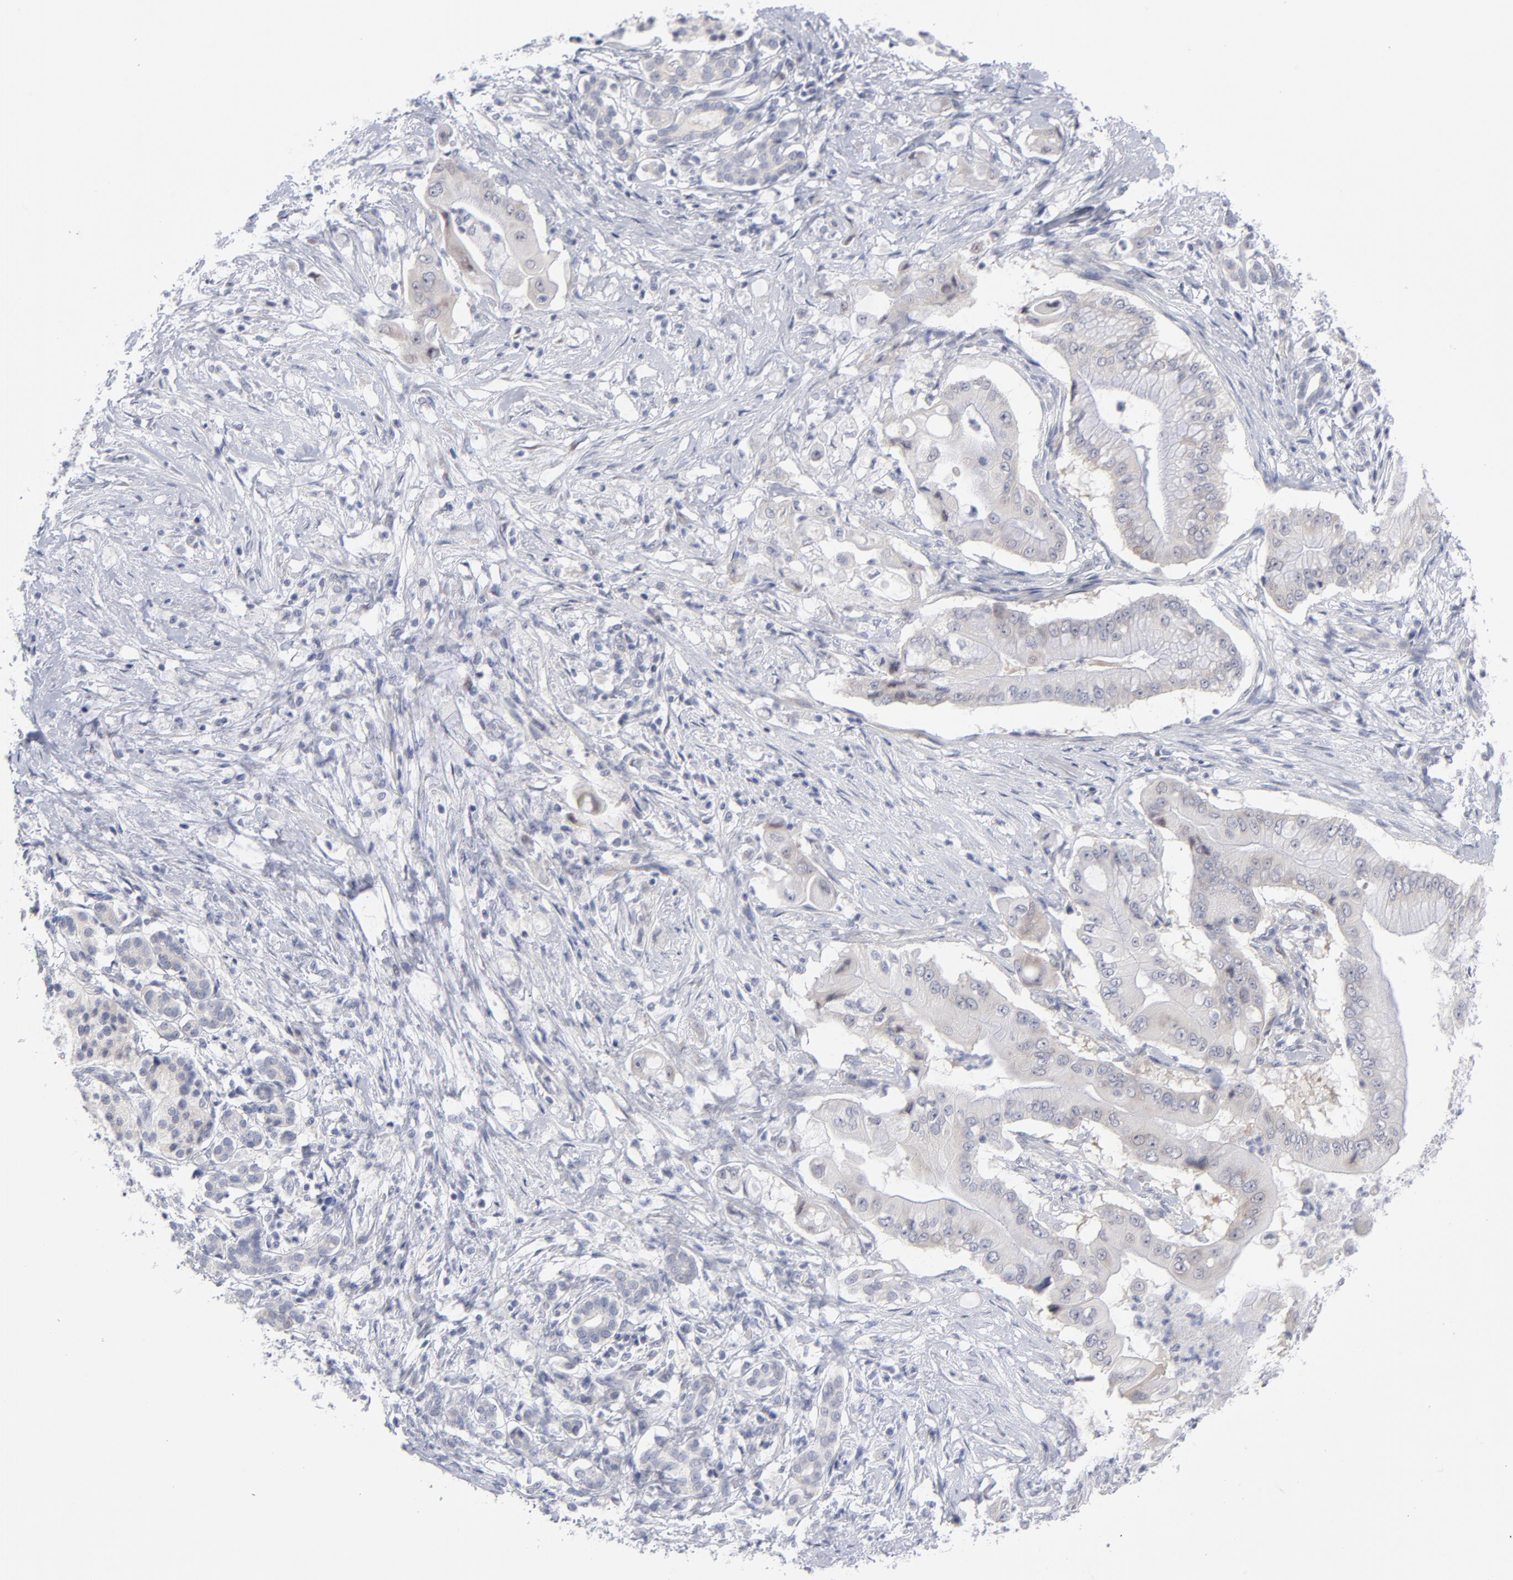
{"staining": {"intensity": "negative", "quantity": "none", "location": "none"}, "tissue": "pancreatic cancer", "cell_type": "Tumor cells", "image_type": "cancer", "snomed": [{"axis": "morphology", "description": "Adenocarcinoma, NOS"}, {"axis": "topography", "description": "Pancreas"}], "caption": "High magnification brightfield microscopy of pancreatic cancer (adenocarcinoma) stained with DAB (brown) and counterstained with hematoxylin (blue): tumor cells show no significant positivity.", "gene": "RPS24", "patient": {"sex": "male", "age": 62}}